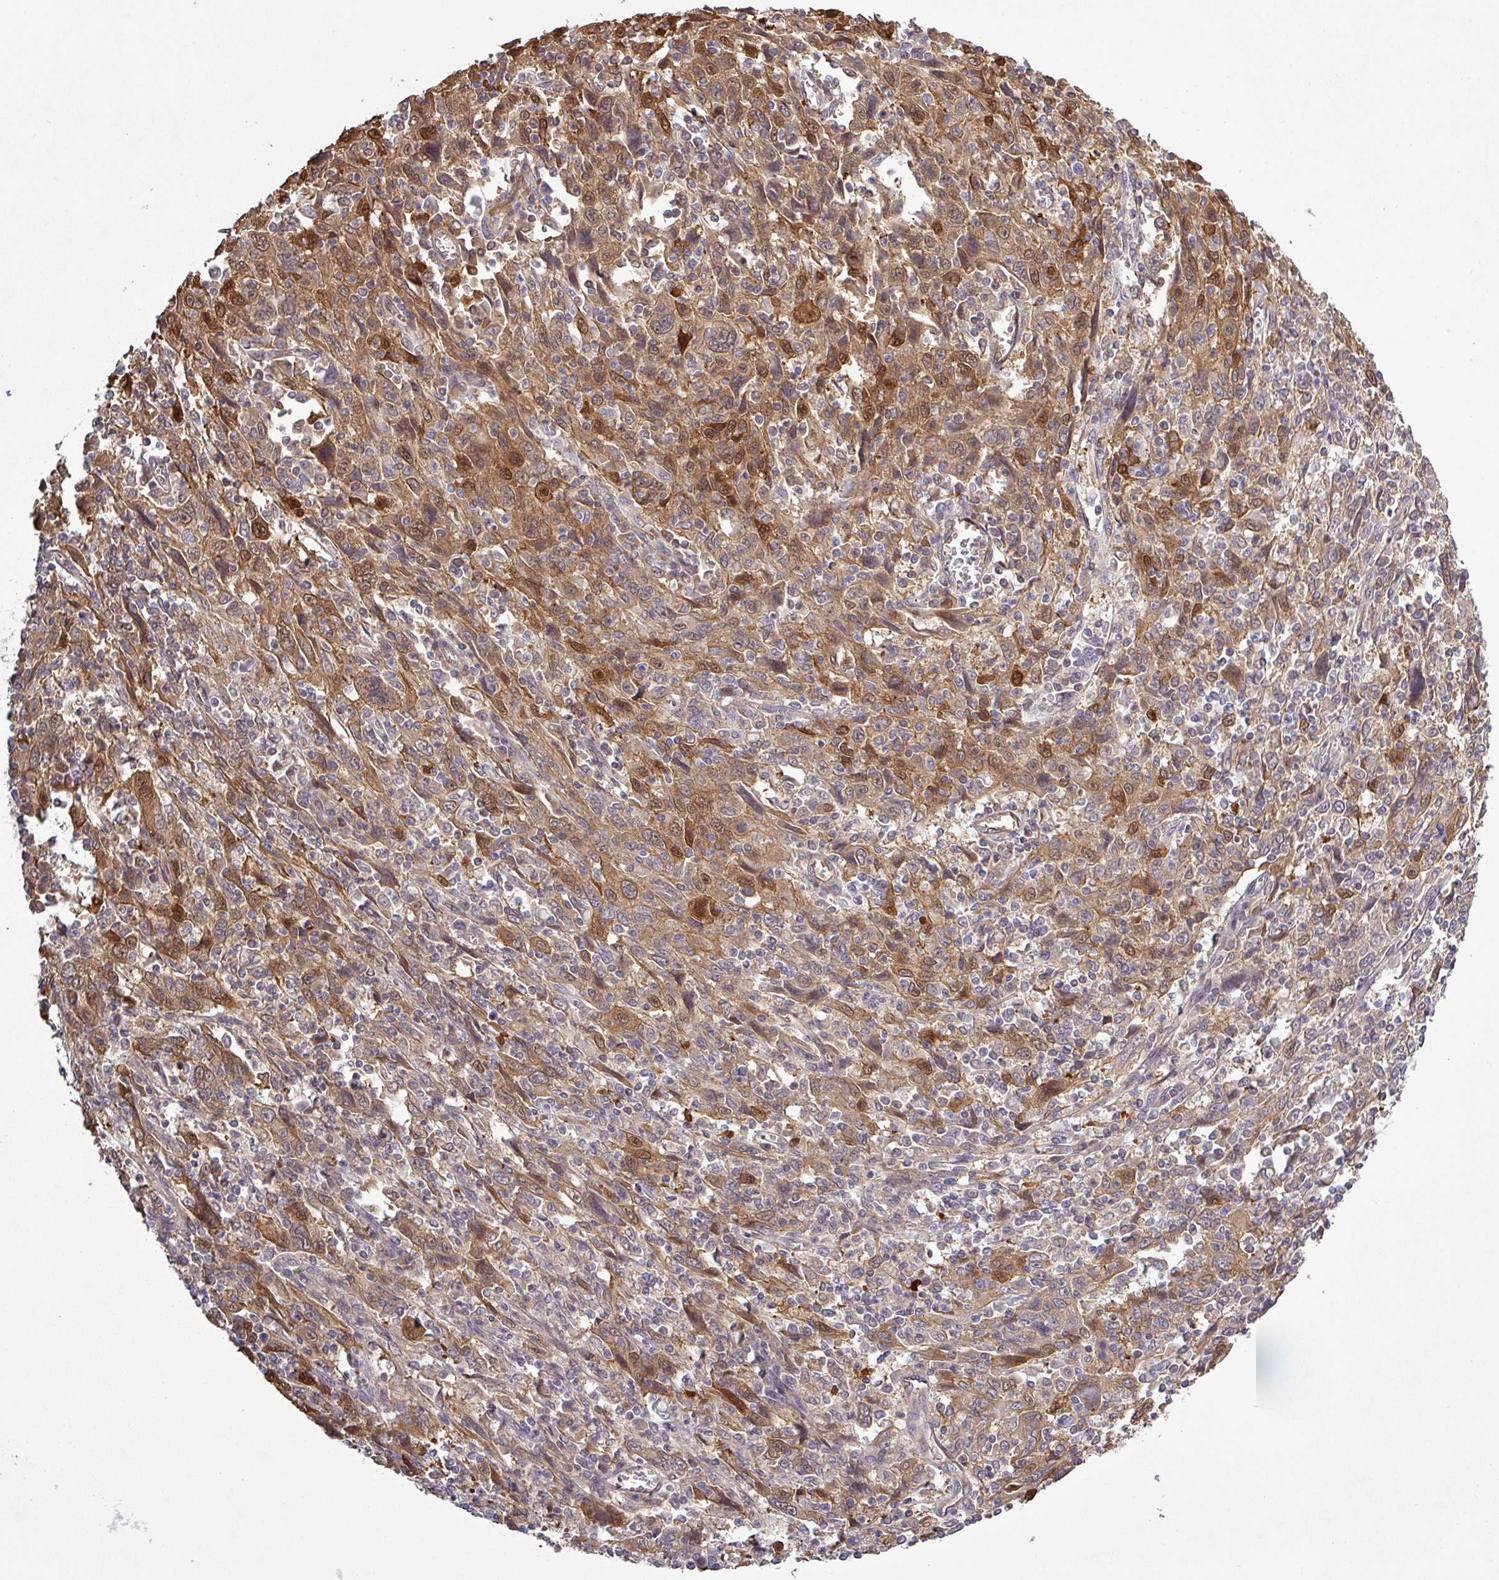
{"staining": {"intensity": "moderate", "quantity": ">75%", "location": "cytoplasmic/membranous"}, "tissue": "cervical cancer", "cell_type": "Tumor cells", "image_type": "cancer", "snomed": [{"axis": "morphology", "description": "Squamous cell carcinoma, NOS"}, {"axis": "topography", "description": "Cervix"}], "caption": "Approximately >75% of tumor cells in cervical cancer (squamous cell carcinoma) demonstrate moderate cytoplasmic/membranous protein positivity as visualized by brown immunohistochemical staining.", "gene": "PCDH1", "patient": {"sex": "female", "age": 46}}